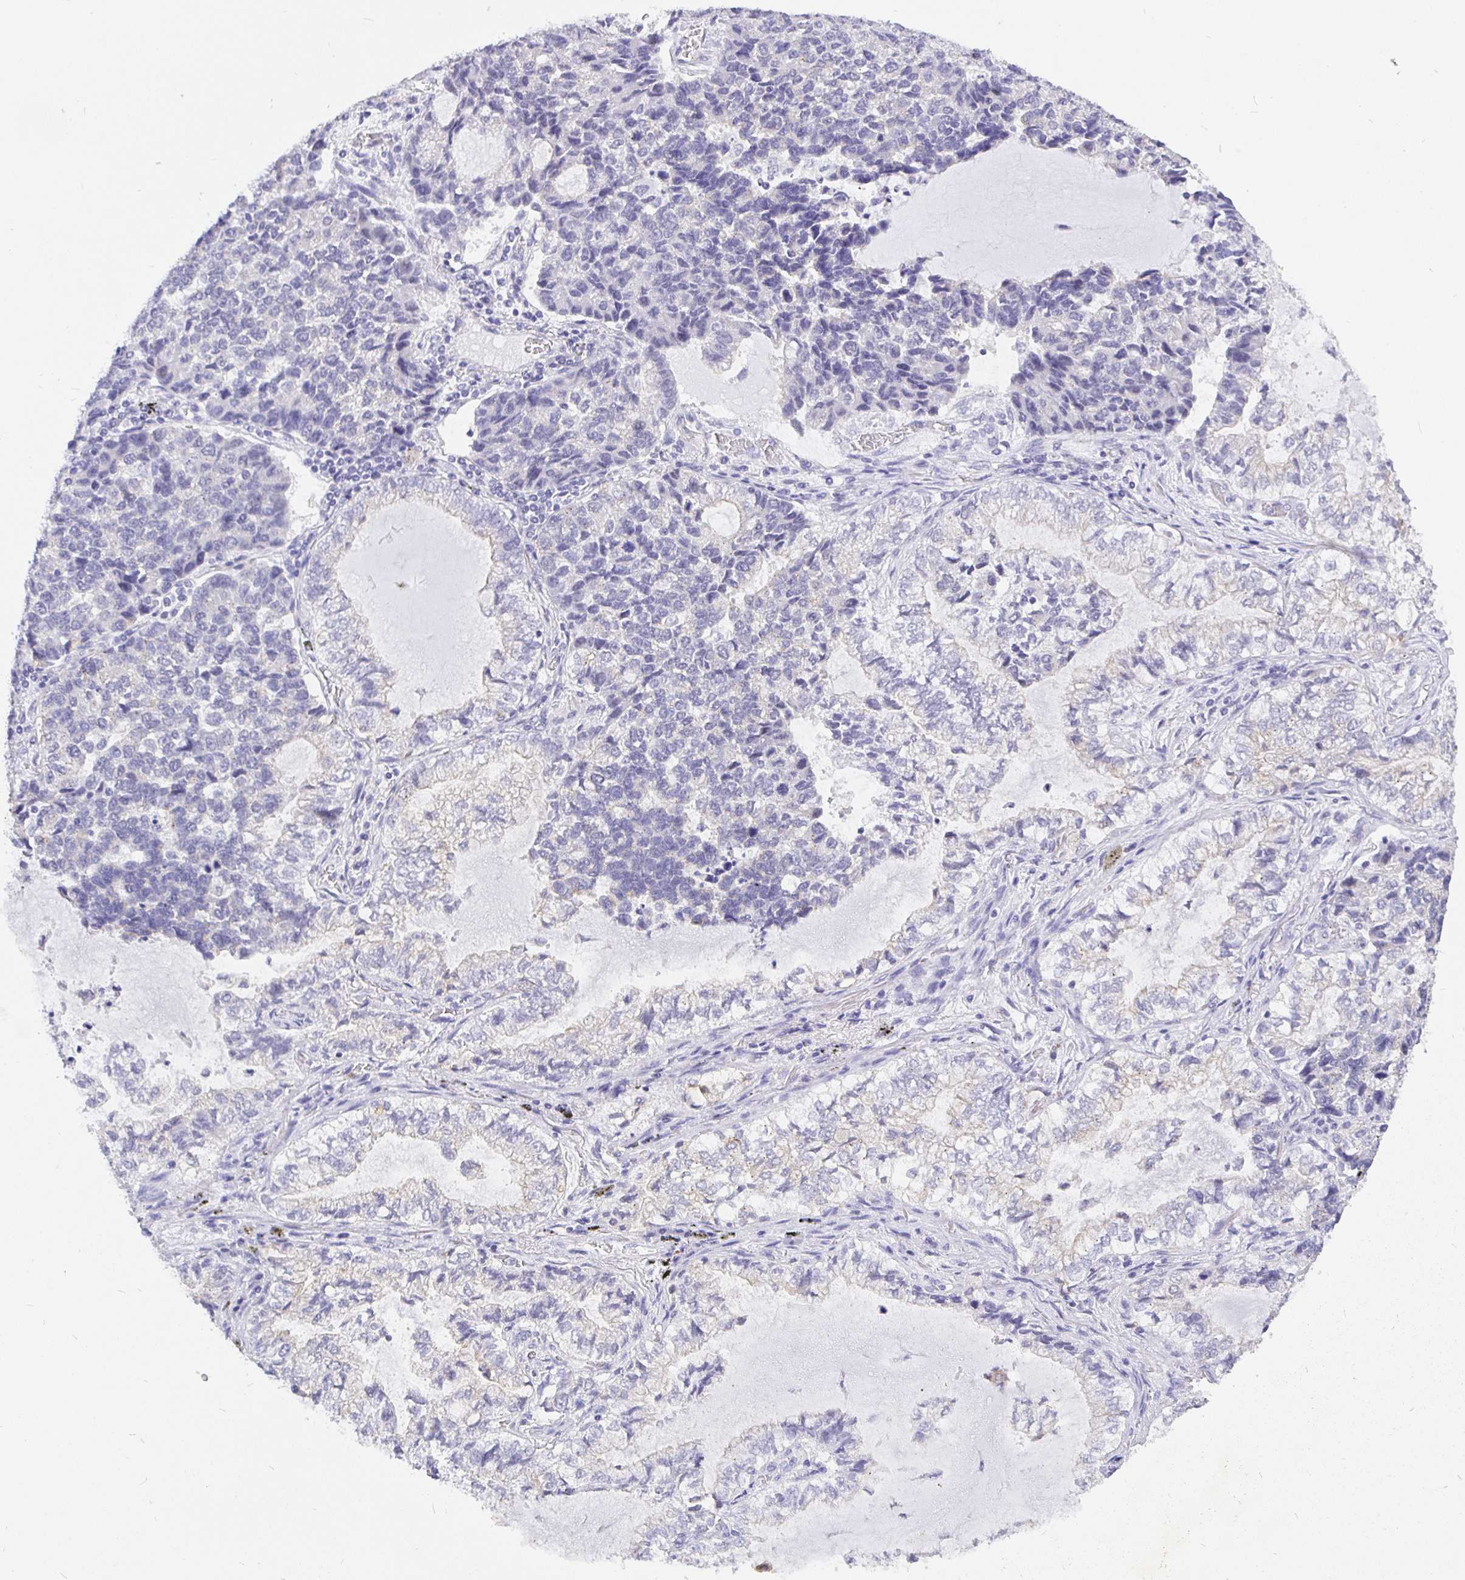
{"staining": {"intensity": "negative", "quantity": "none", "location": "none"}, "tissue": "lung cancer", "cell_type": "Tumor cells", "image_type": "cancer", "snomed": [{"axis": "morphology", "description": "Adenocarcinoma, NOS"}, {"axis": "topography", "description": "Lymph node"}, {"axis": "topography", "description": "Lung"}], "caption": "IHC of human lung adenocarcinoma demonstrates no staining in tumor cells.", "gene": "EZHIP", "patient": {"sex": "male", "age": 66}}